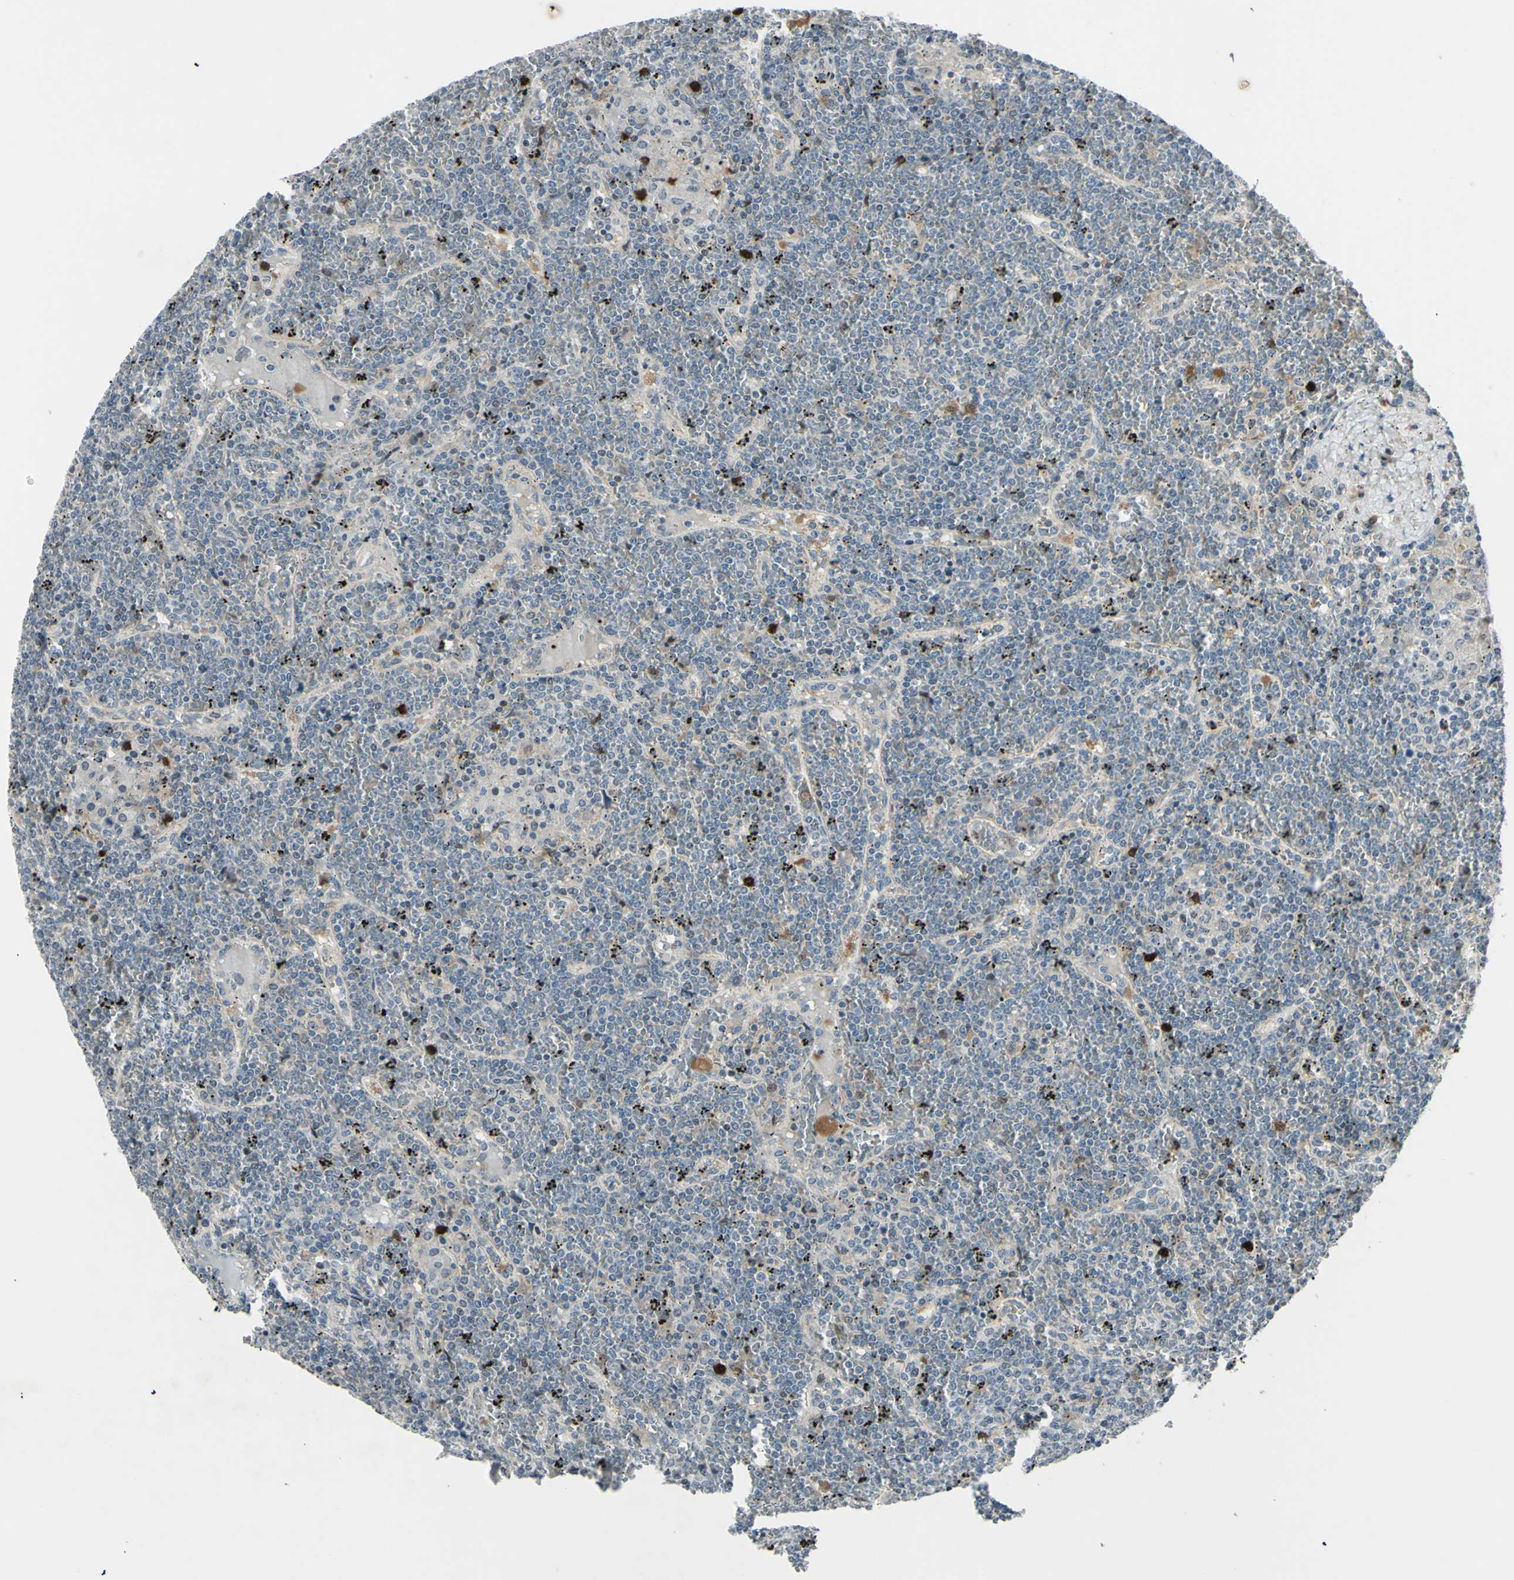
{"staining": {"intensity": "negative", "quantity": "none", "location": "none"}, "tissue": "lymphoma", "cell_type": "Tumor cells", "image_type": "cancer", "snomed": [{"axis": "morphology", "description": "Malignant lymphoma, non-Hodgkin's type, Low grade"}, {"axis": "topography", "description": "Spleen"}], "caption": "Lymphoma was stained to show a protein in brown. There is no significant positivity in tumor cells. Brightfield microscopy of immunohistochemistry stained with DAB (3,3'-diaminobenzidine) (brown) and hematoxylin (blue), captured at high magnification.", "gene": "ETNK1", "patient": {"sex": "female", "age": 19}}